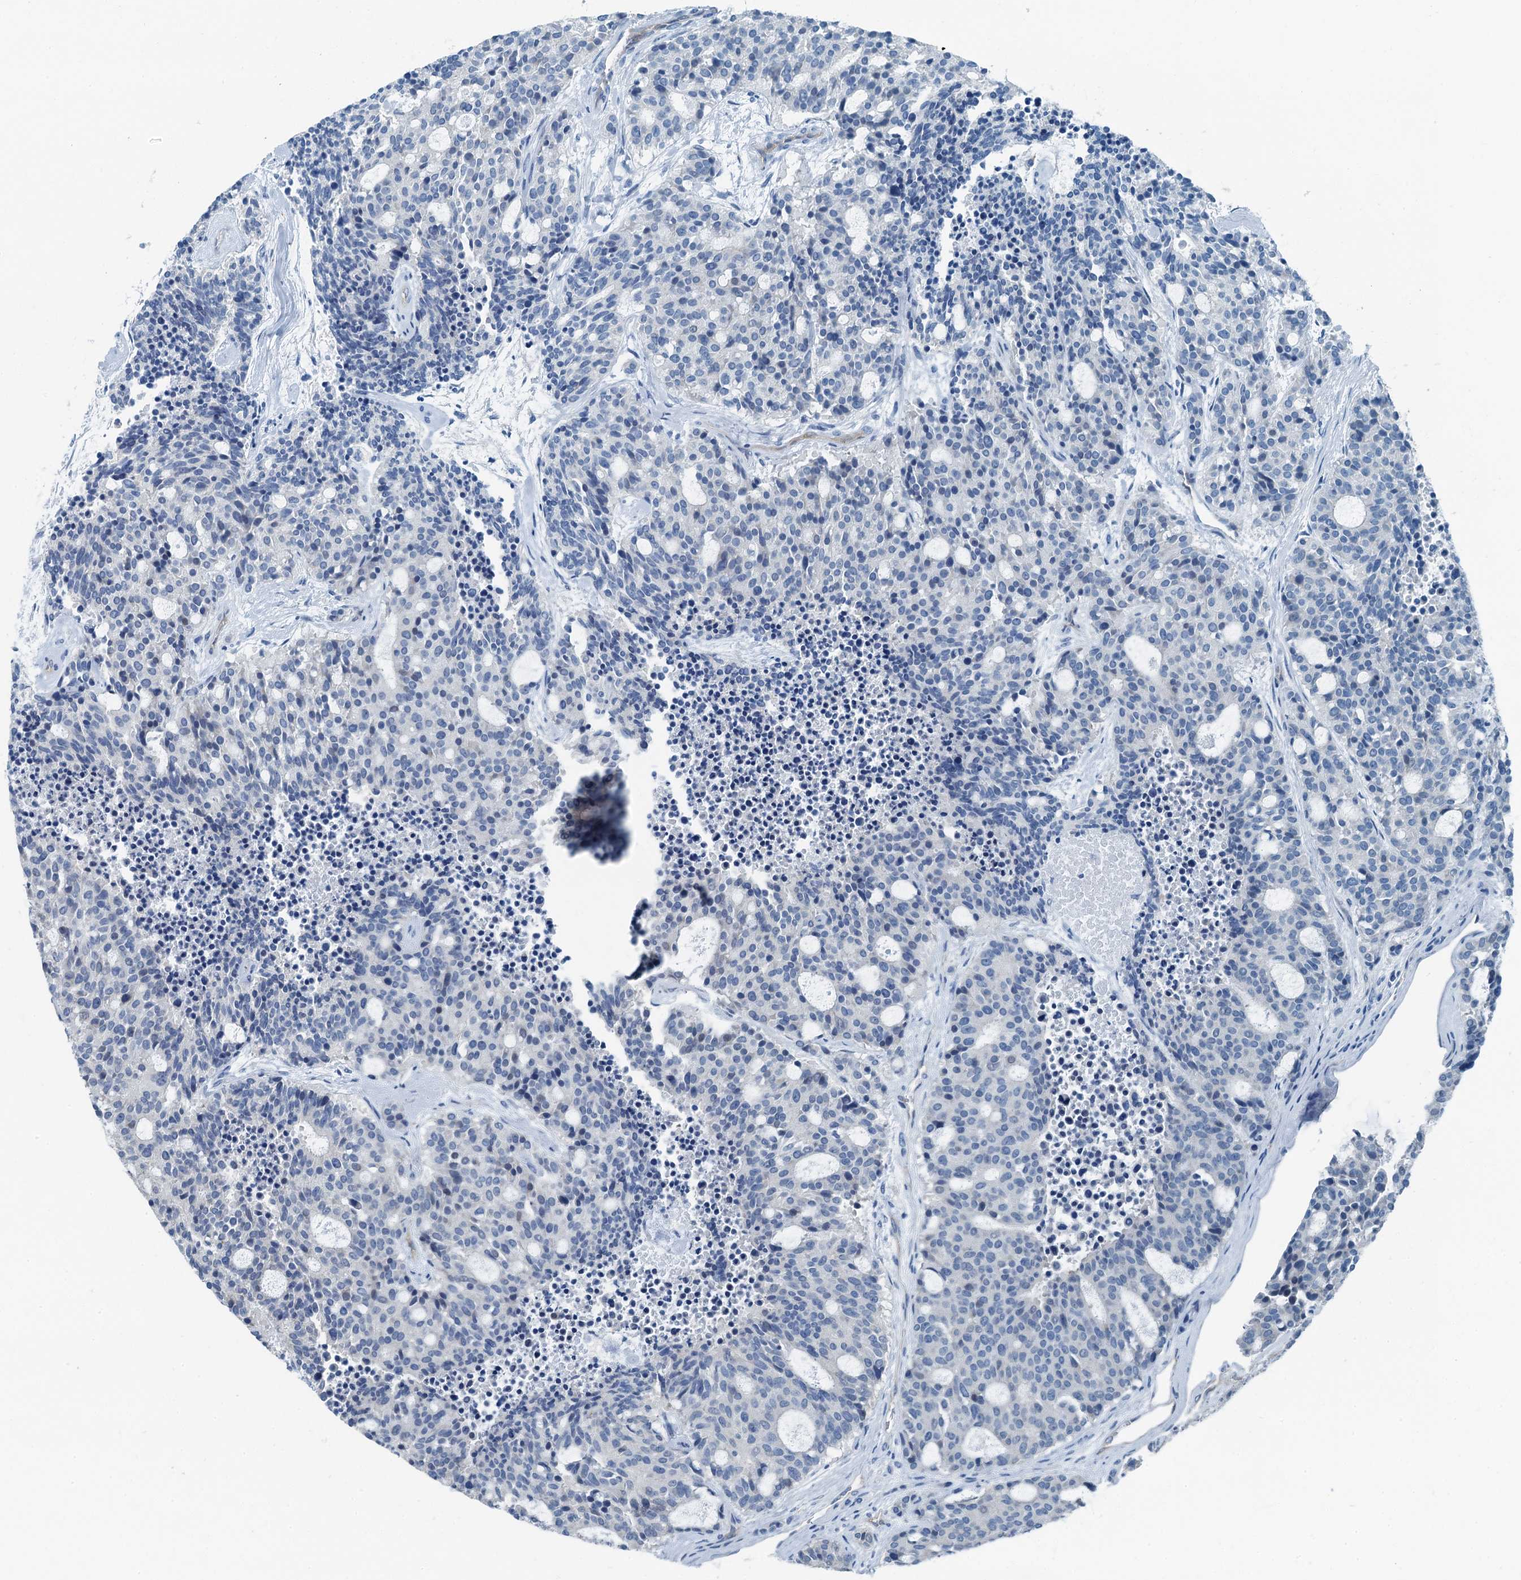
{"staining": {"intensity": "negative", "quantity": "none", "location": "none"}, "tissue": "carcinoid", "cell_type": "Tumor cells", "image_type": "cancer", "snomed": [{"axis": "morphology", "description": "Carcinoid, malignant, NOS"}, {"axis": "topography", "description": "Pancreas"}], "caption": "Immunohistochemistry (IHC) image of human carcinoid stained for a protein (brown), which exhibits no positivity in tumor cells.", "gene": "GFOD2", "patient": {"sex": "female", "age": 54}}